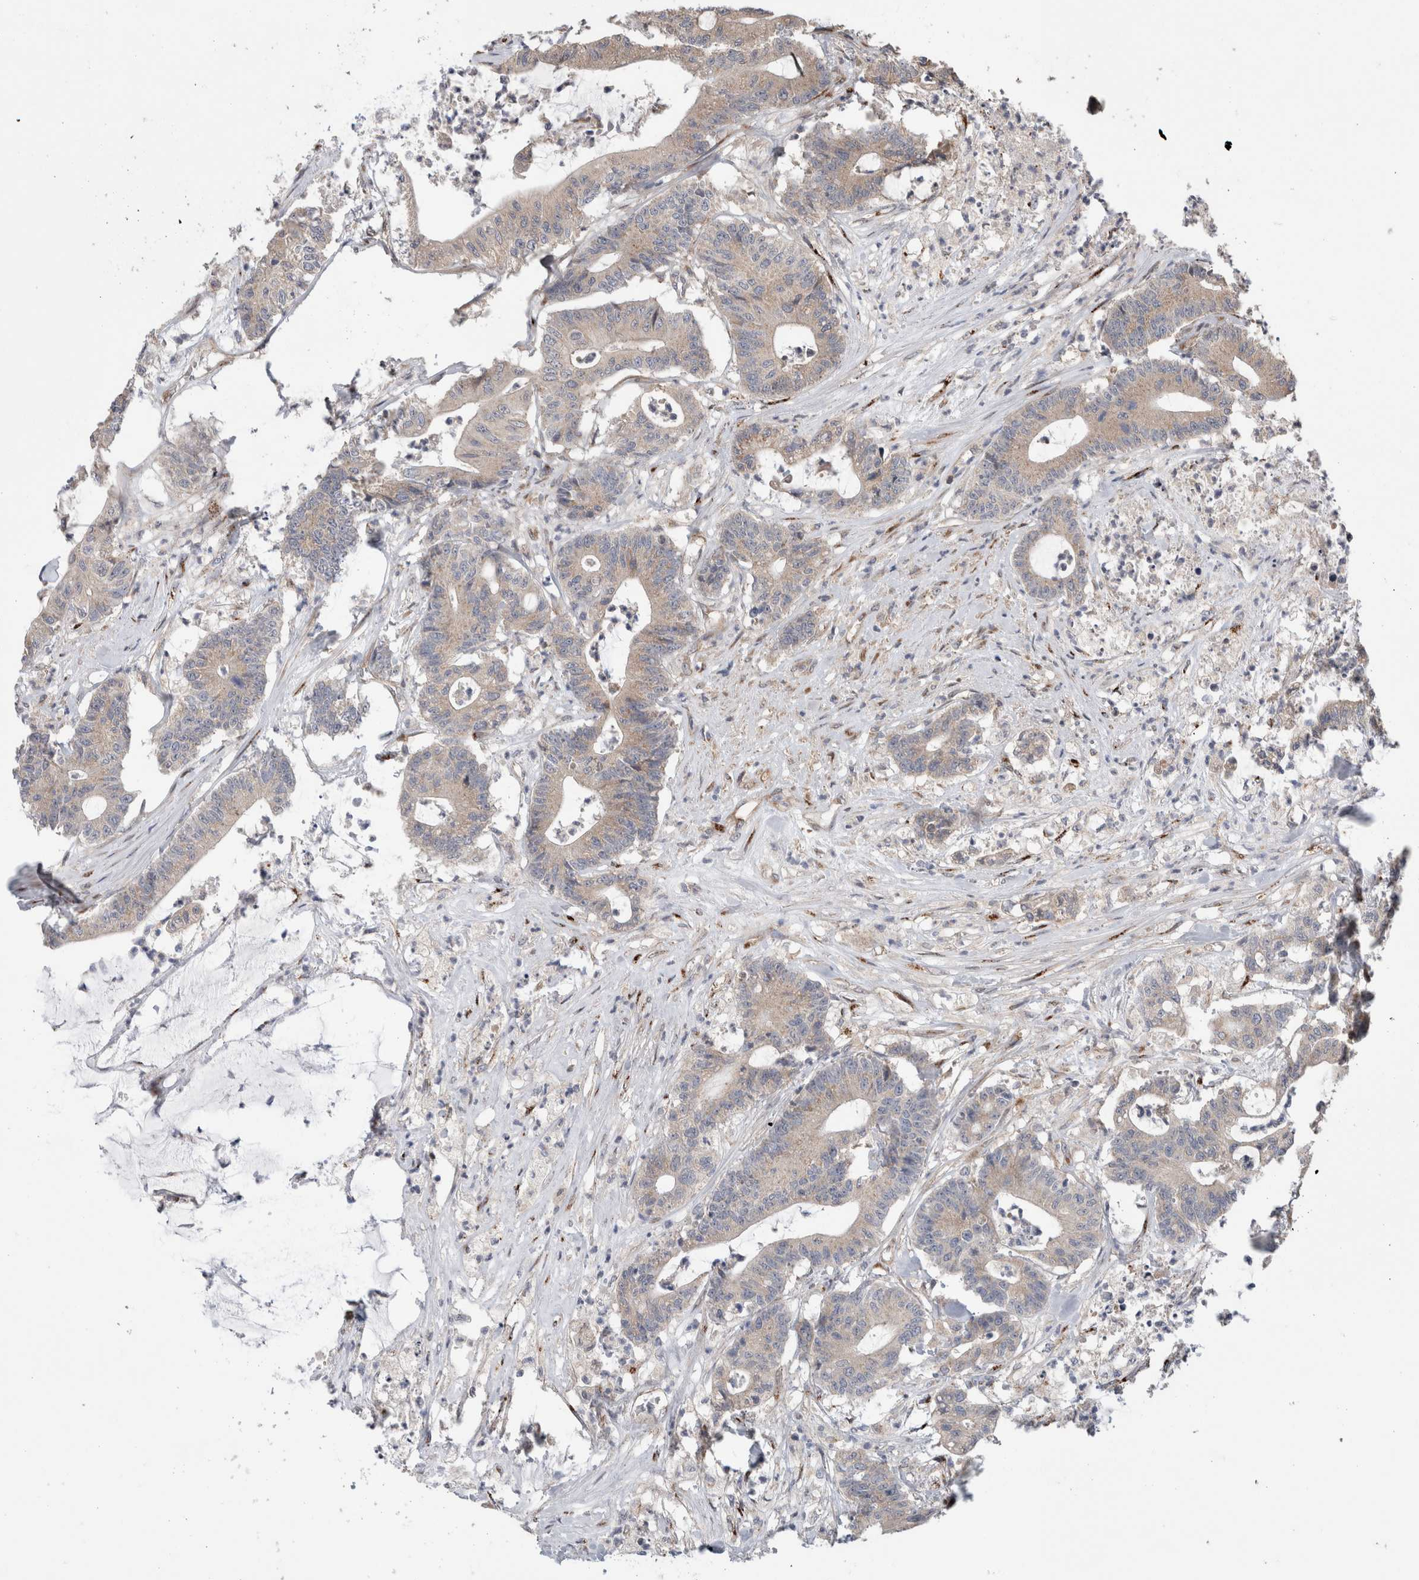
{"staining": {"intensity": "weak", "quantity": "<25%", "location": "cytoplasmic/membranous"}, "tissue": "colorectal cancer", "cell_type": "Tumor cells", "image_type": "cancer", "snomed": [{"axis": "morphology", "description": "Adenocarcinoma, NOS"}, {"axis": "topography", "description": "Colon"}], "caption": "DAB (3,3'-diaminobenzidine) immunohistochemical staining of colorectal adenocarcinoma displays no significant expression in tumor cells. (Stains: DAB immunohistochemistry with hematoxylin counter stain, Microscopy: brightfield microscopy at high magnification).", "gene": "TRIM5", "patient": {"sex": "female", "age": 84}}